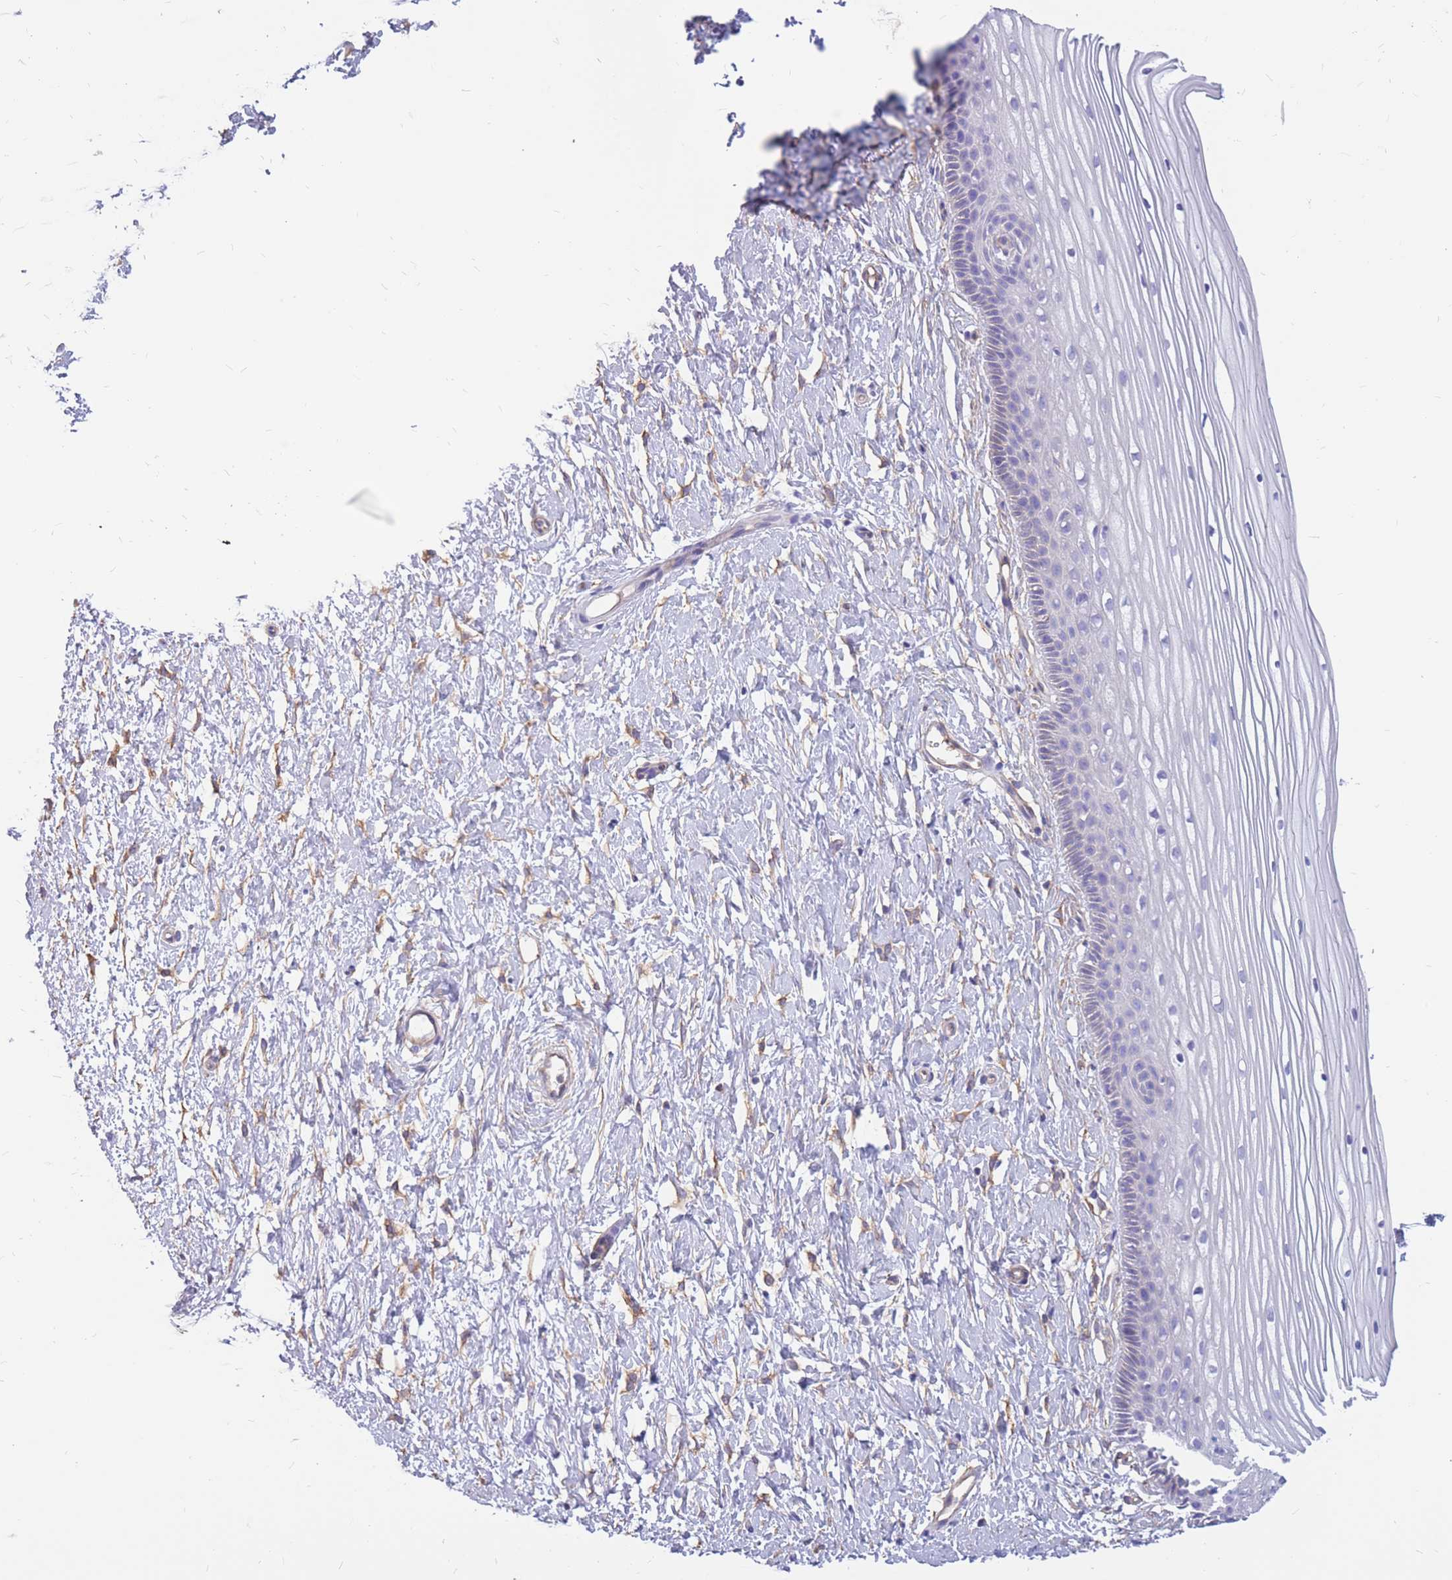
{"staining": {"intensity": "negative", "quantity": "none", "location": "none"}, "tissue": "vagina", "cell_type": "Squamous epithelial cells", "image_type": "normal", "snomed": [{"axis": "morphology", "description": "Normal tissue, NOS"}, {"axis": "topography", "description": "Vagina"}, {"axis": "topography", "description": "Cervix"}], "caption": "This is a photomicrograph of IHC staining of benign vagina, which shows no staining in squamous epithelial cells.", "gene": "ADD2", "patient": {"sex": "female", "age": 40}}